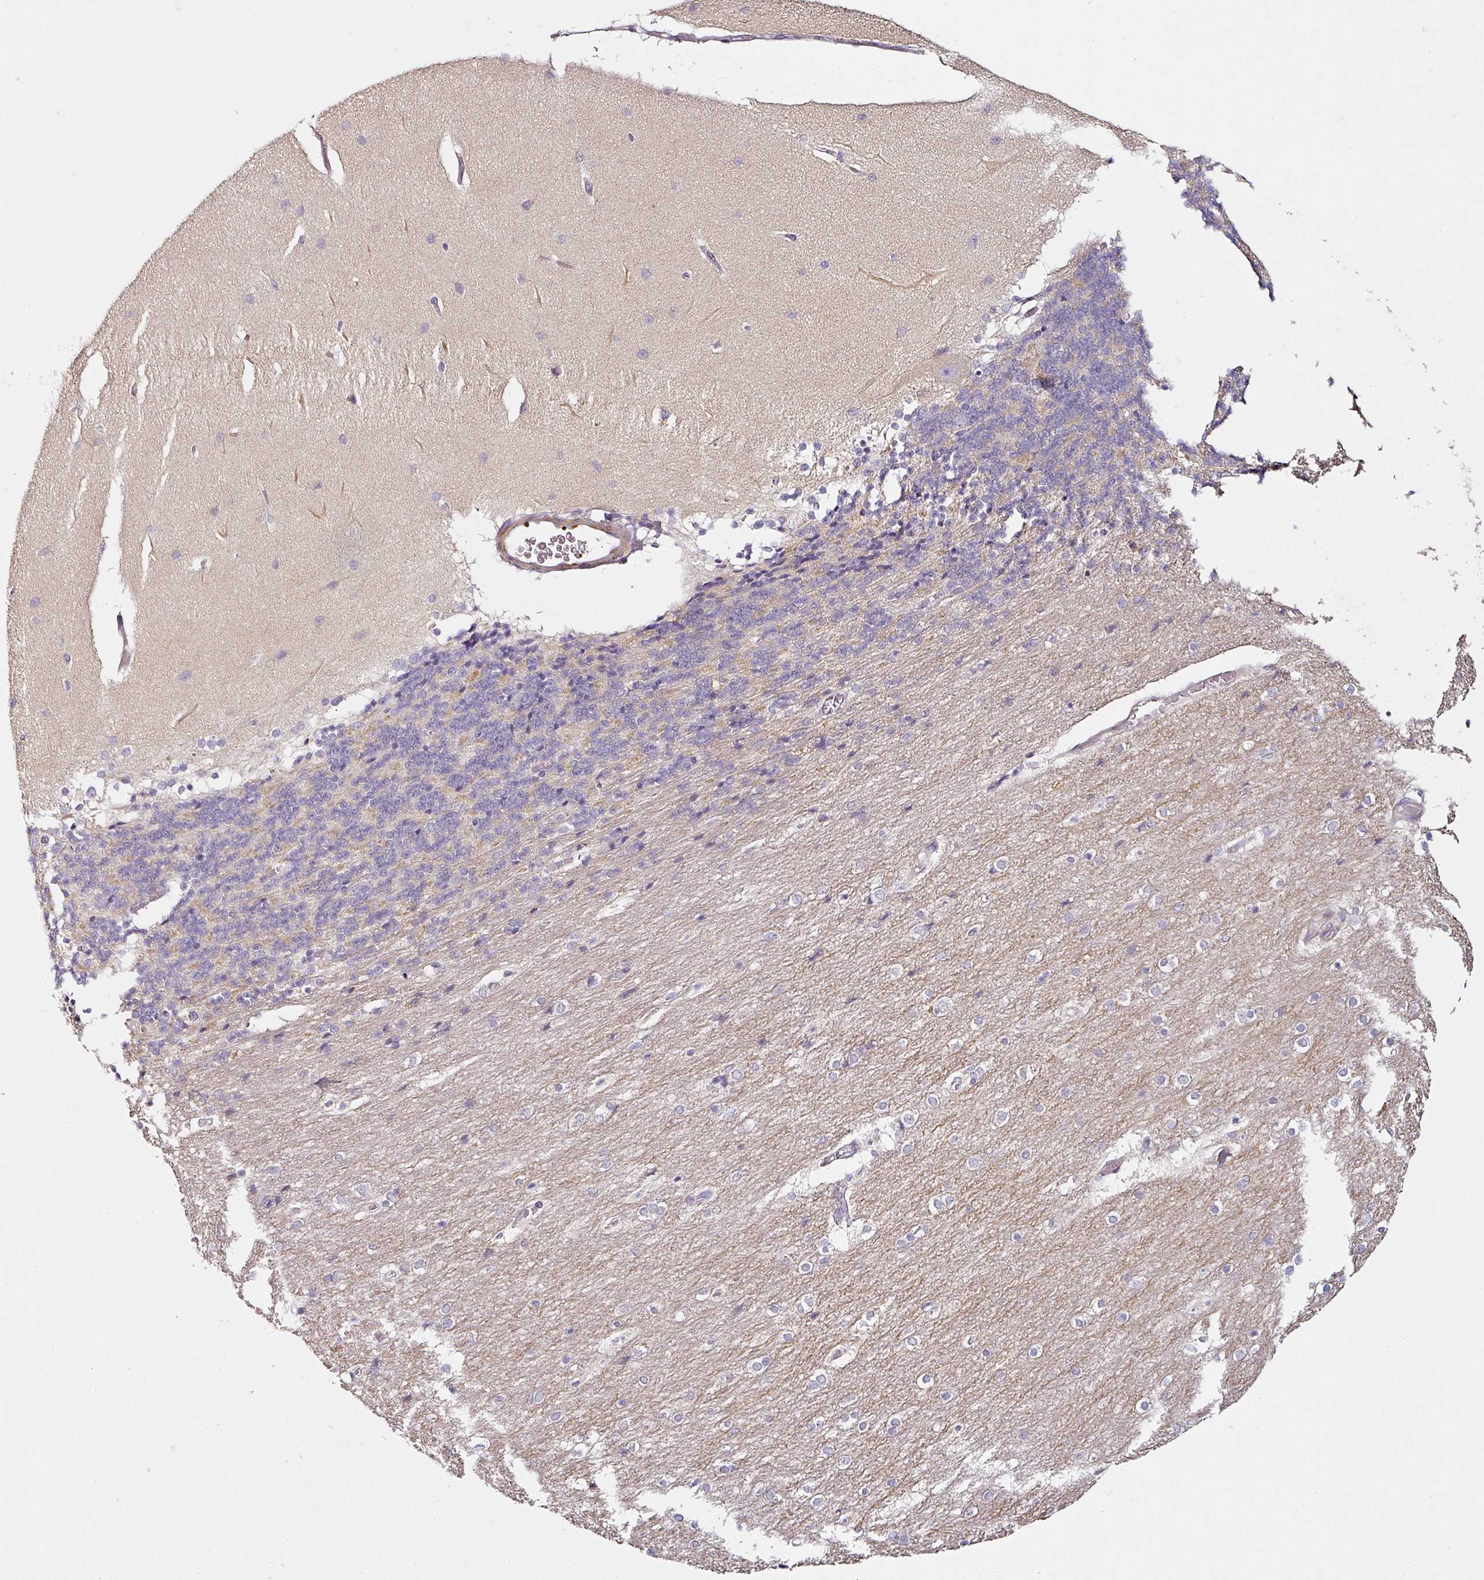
{"staining": {"intensity": "weak", "quantity": "<25%", "location": "cytoplasmic/membranous"}, "tissue": "cerebellum", "cell_type": "Cells in granular layer", "image_type": "normal", "snomed": [{"axis": "morphology", "description": "Normal tissue, NOS"}, {"axis": "topography", "description": "Cerebellum"}], "caption": "IHC of normal human cerebellum shows no positivity in cells in granular layer.", "gene": "CAP2", "patient": {"sex": "female", "age": 54}}